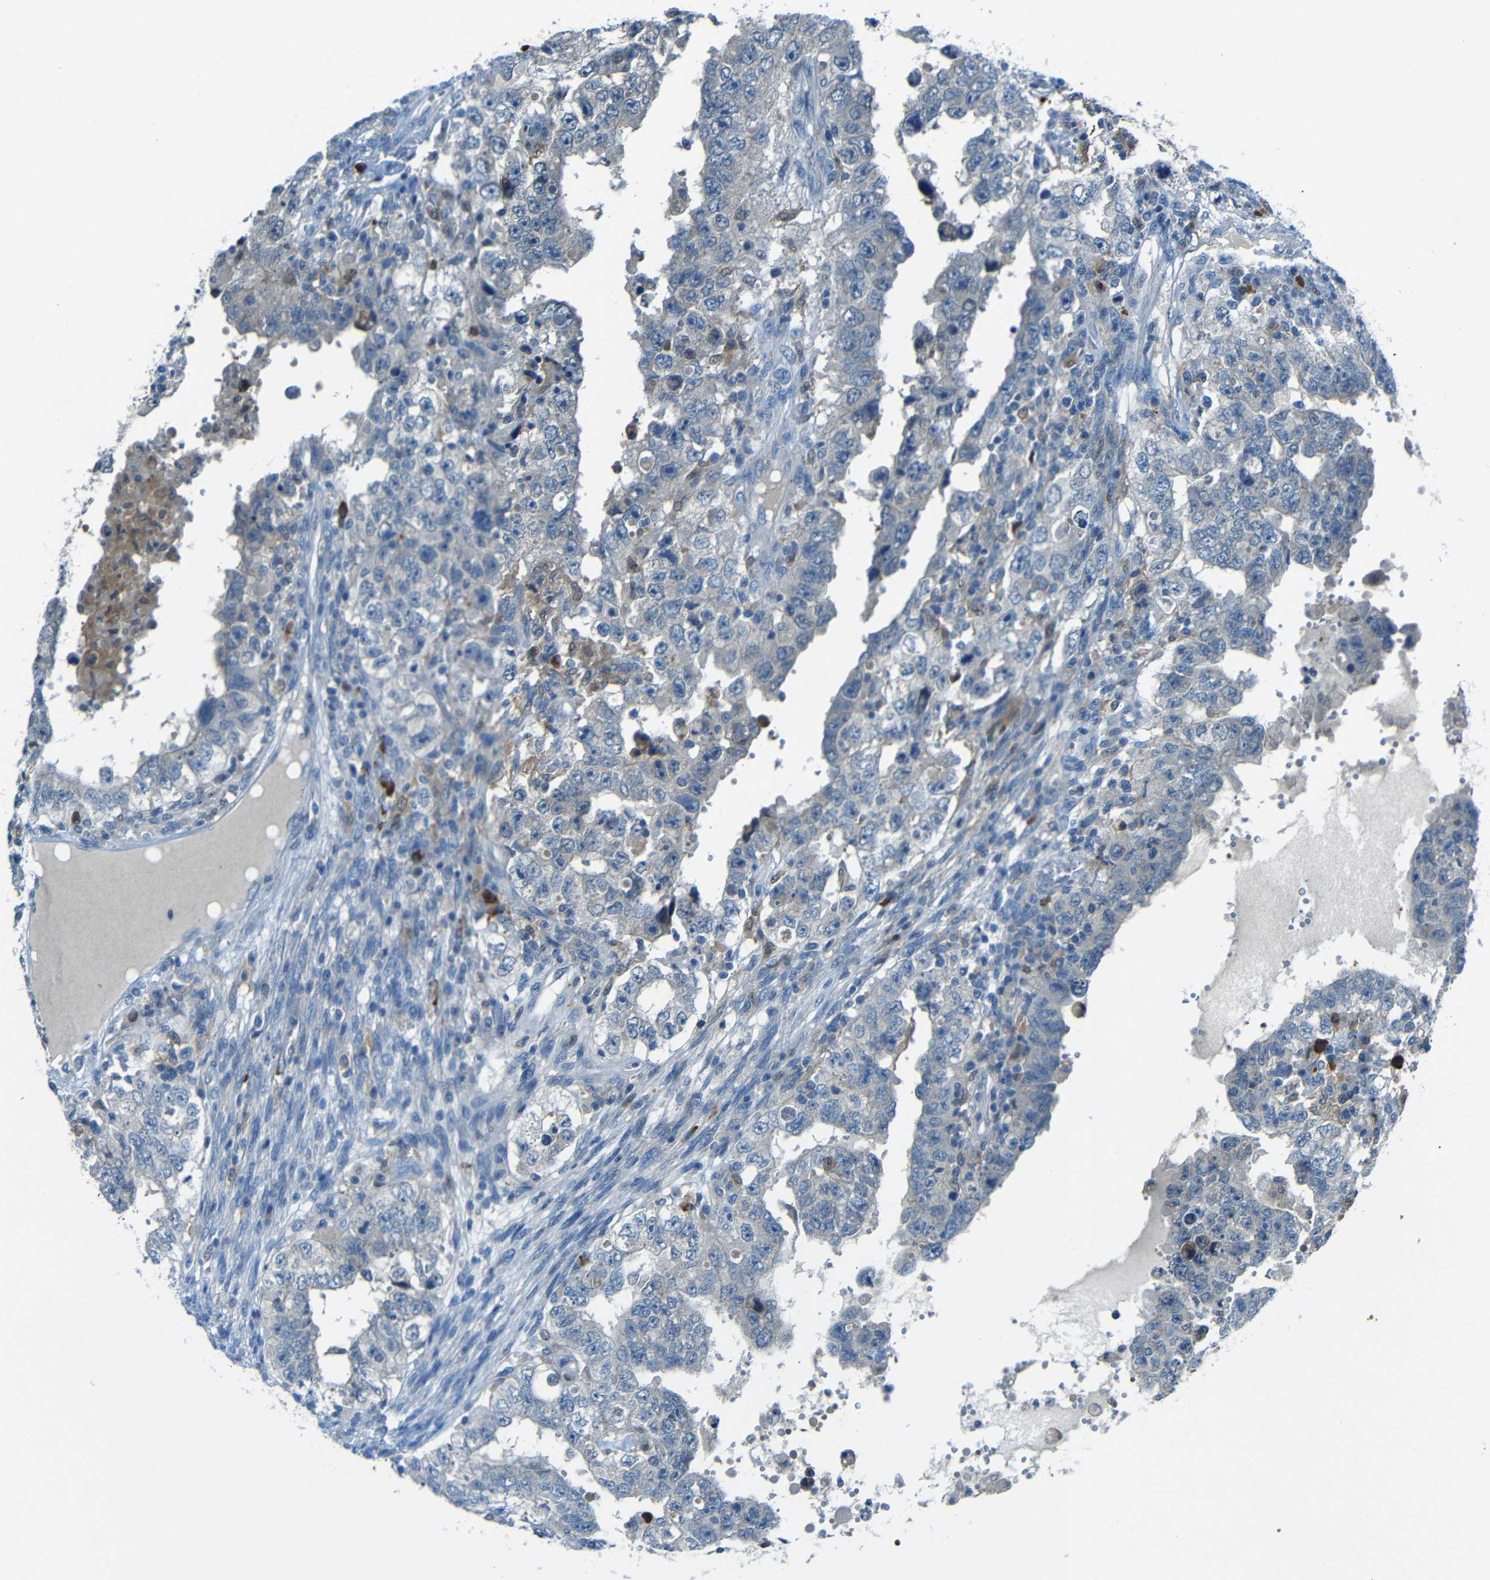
{"staining": {"intensity": "negative", "quantity": "none", "location": "none"}, "tissue": "testis cancer", "cell_type": "Tumor cells", "image_type": "cancer", "snomed": [{"axis": "morphology", "description": "Carcinoma, Embryonal, NOS"}, {"axis": "topography", "description": "Testis"}], "caption": "Tumor cells show no significant protein positivity in testis cancer.", "gene": "CYP26B1", "patient": {"sex": "male", "age": 26}}